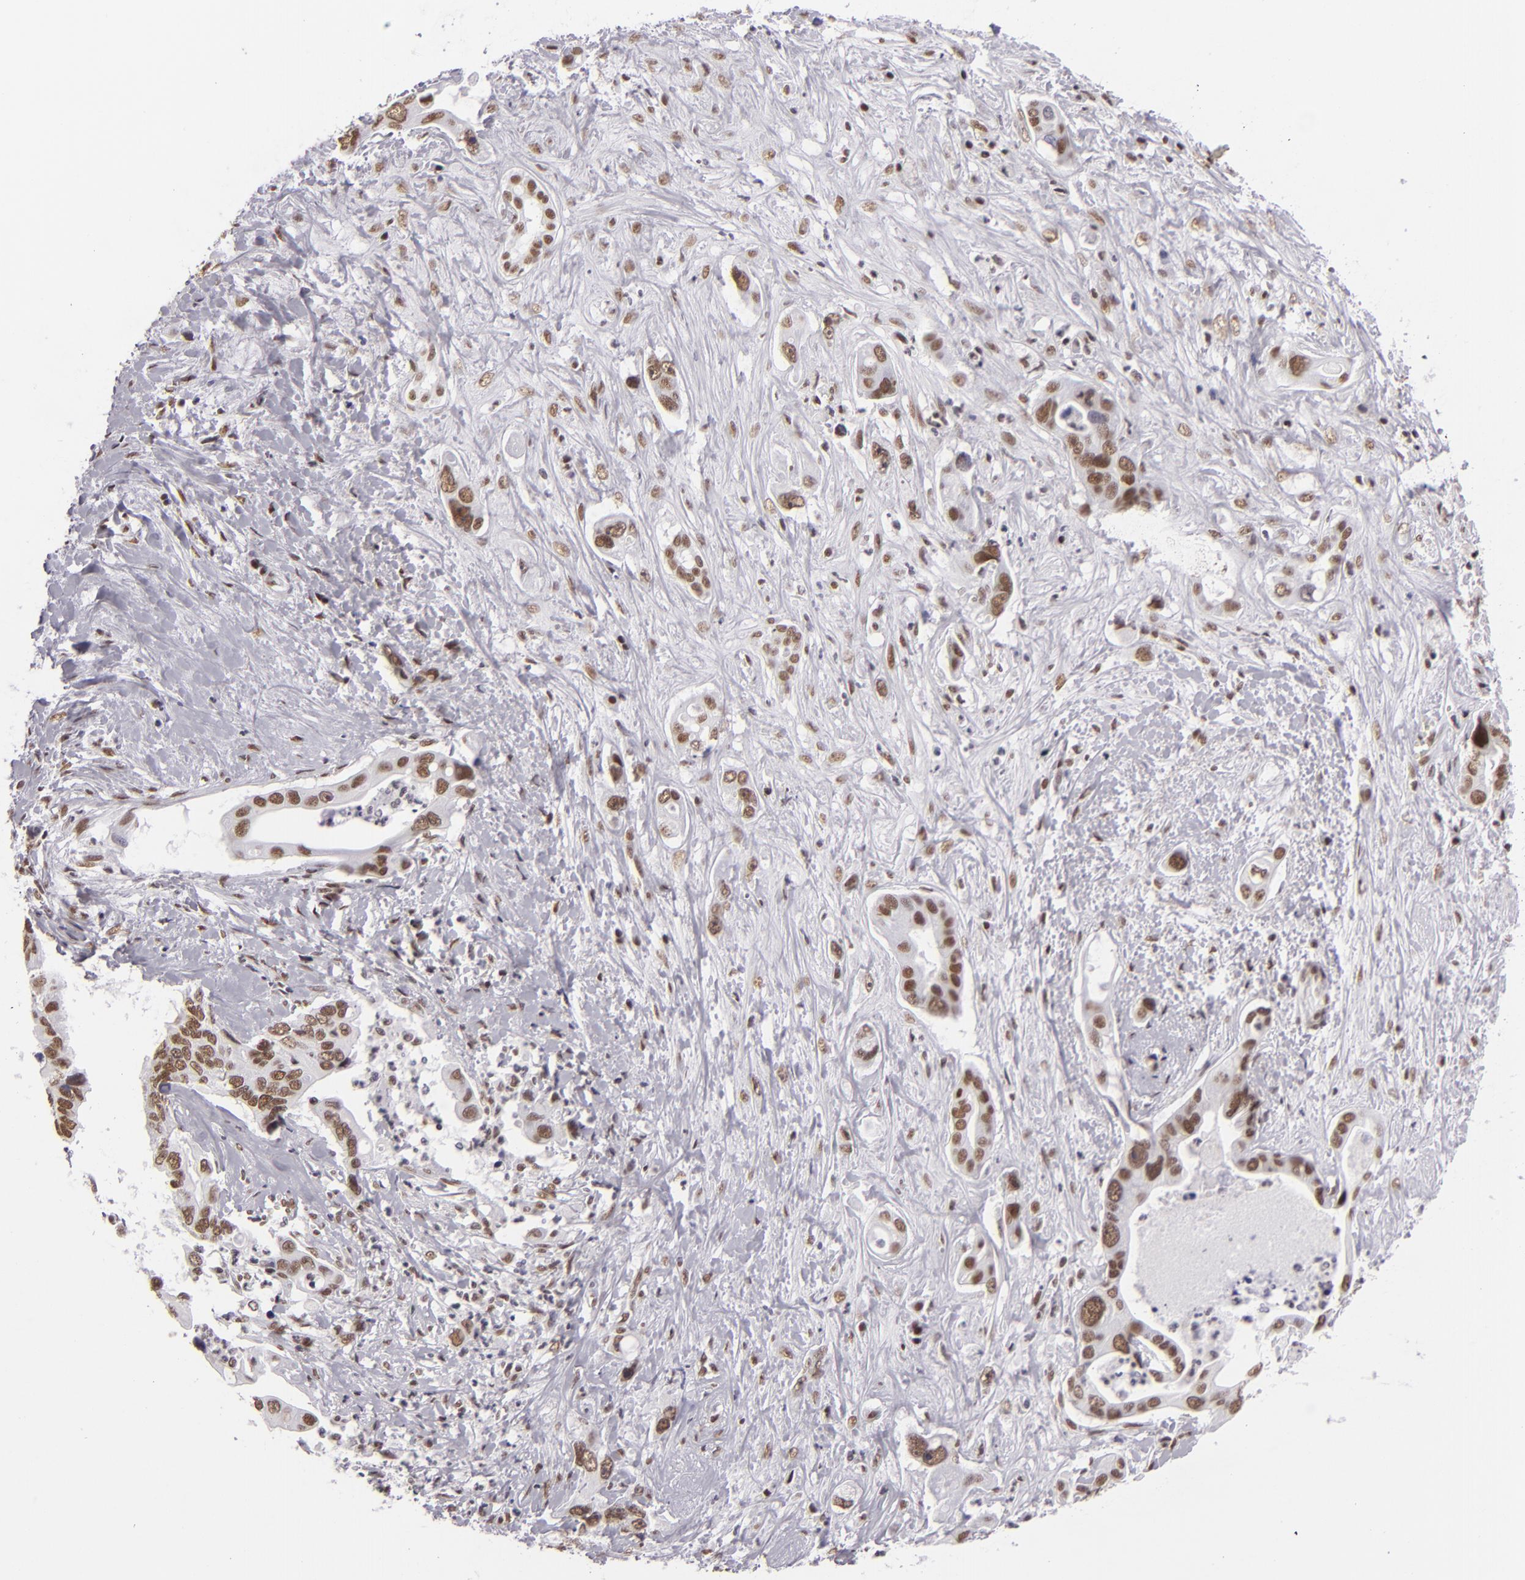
{"staining": {"intensity": "strong", "quantity": ">75%", "location": "nuclear"}, "tissue": "liver cancer", "cell_type": "Tumor cells", "image_type": "cancer", "snomed": [{"axis": "morphology", "description": "Cholangiocarcinoma"}, {"axis": "topography", "description": "Liver"}], "caption": "Liver cancer (cholangiocarcinoma) stained for a protein (brown) displays strong nuclear positive staining in approximately >75% of tumor cells.", "gene": "BRD8", "patient": {"sex": "female", "age": 65}}